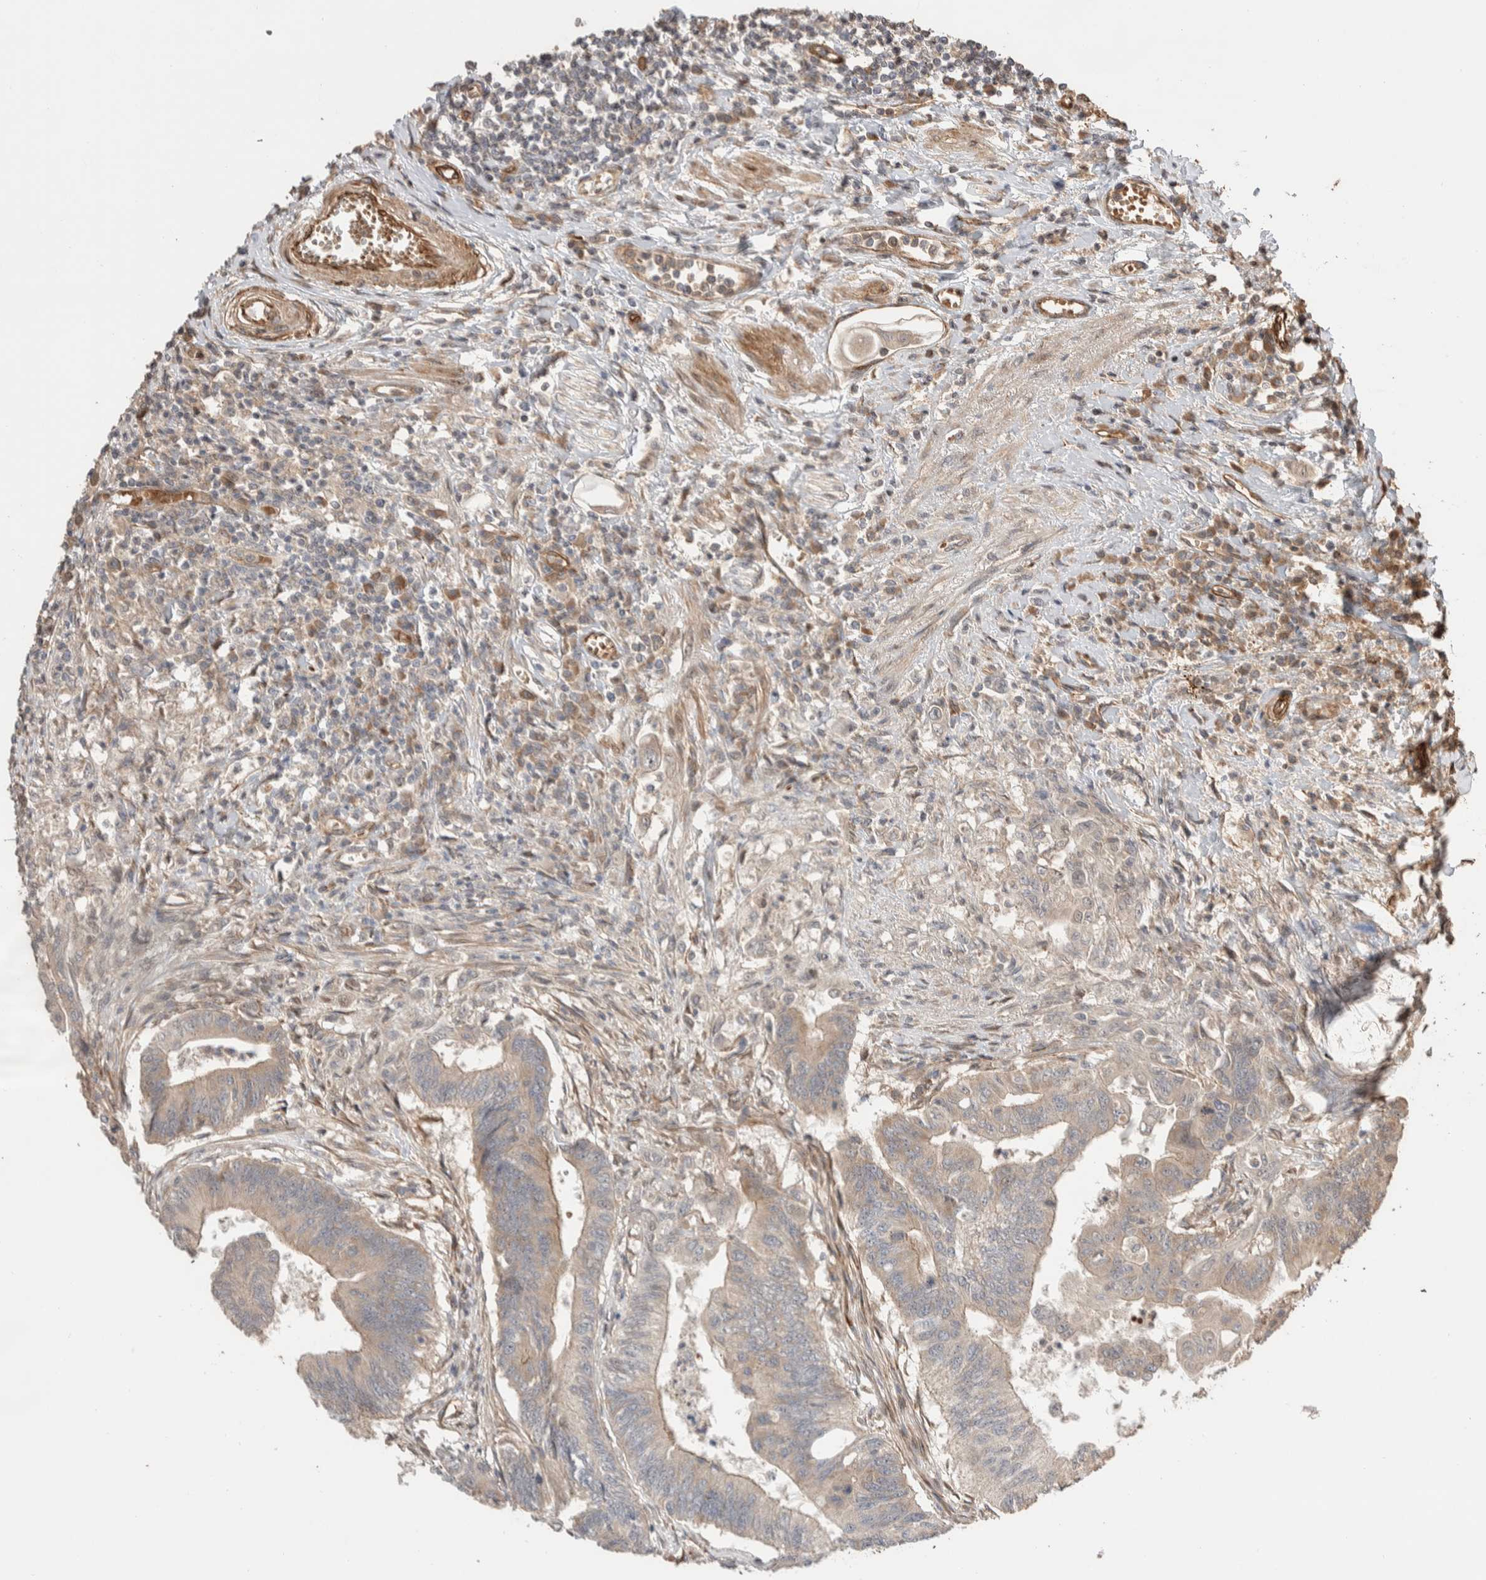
{"staining": {"intensity": "weak", "quantity": ">75%", "location": "cytoplasmic/membranous"}, "tissue": "colorectal cancer", "cell_type": "Tumor cells", "image_type": "cancer", "snomed": [{"axis": "morphology", "description": "Adenoma, NOS"}, {"axis": "morphology", "description": "Adenocarcinoma, NOS"}, {"axis": "topography", "description": "Colon"}], "caption": "A brown stain highlights weak cytoplasmic/membranous expression of a protein in human colorectal cancer (adenocarcinoma) tumor cells.", "gene": "ERC1", "patient": {"sex": "male", "age": 79}}